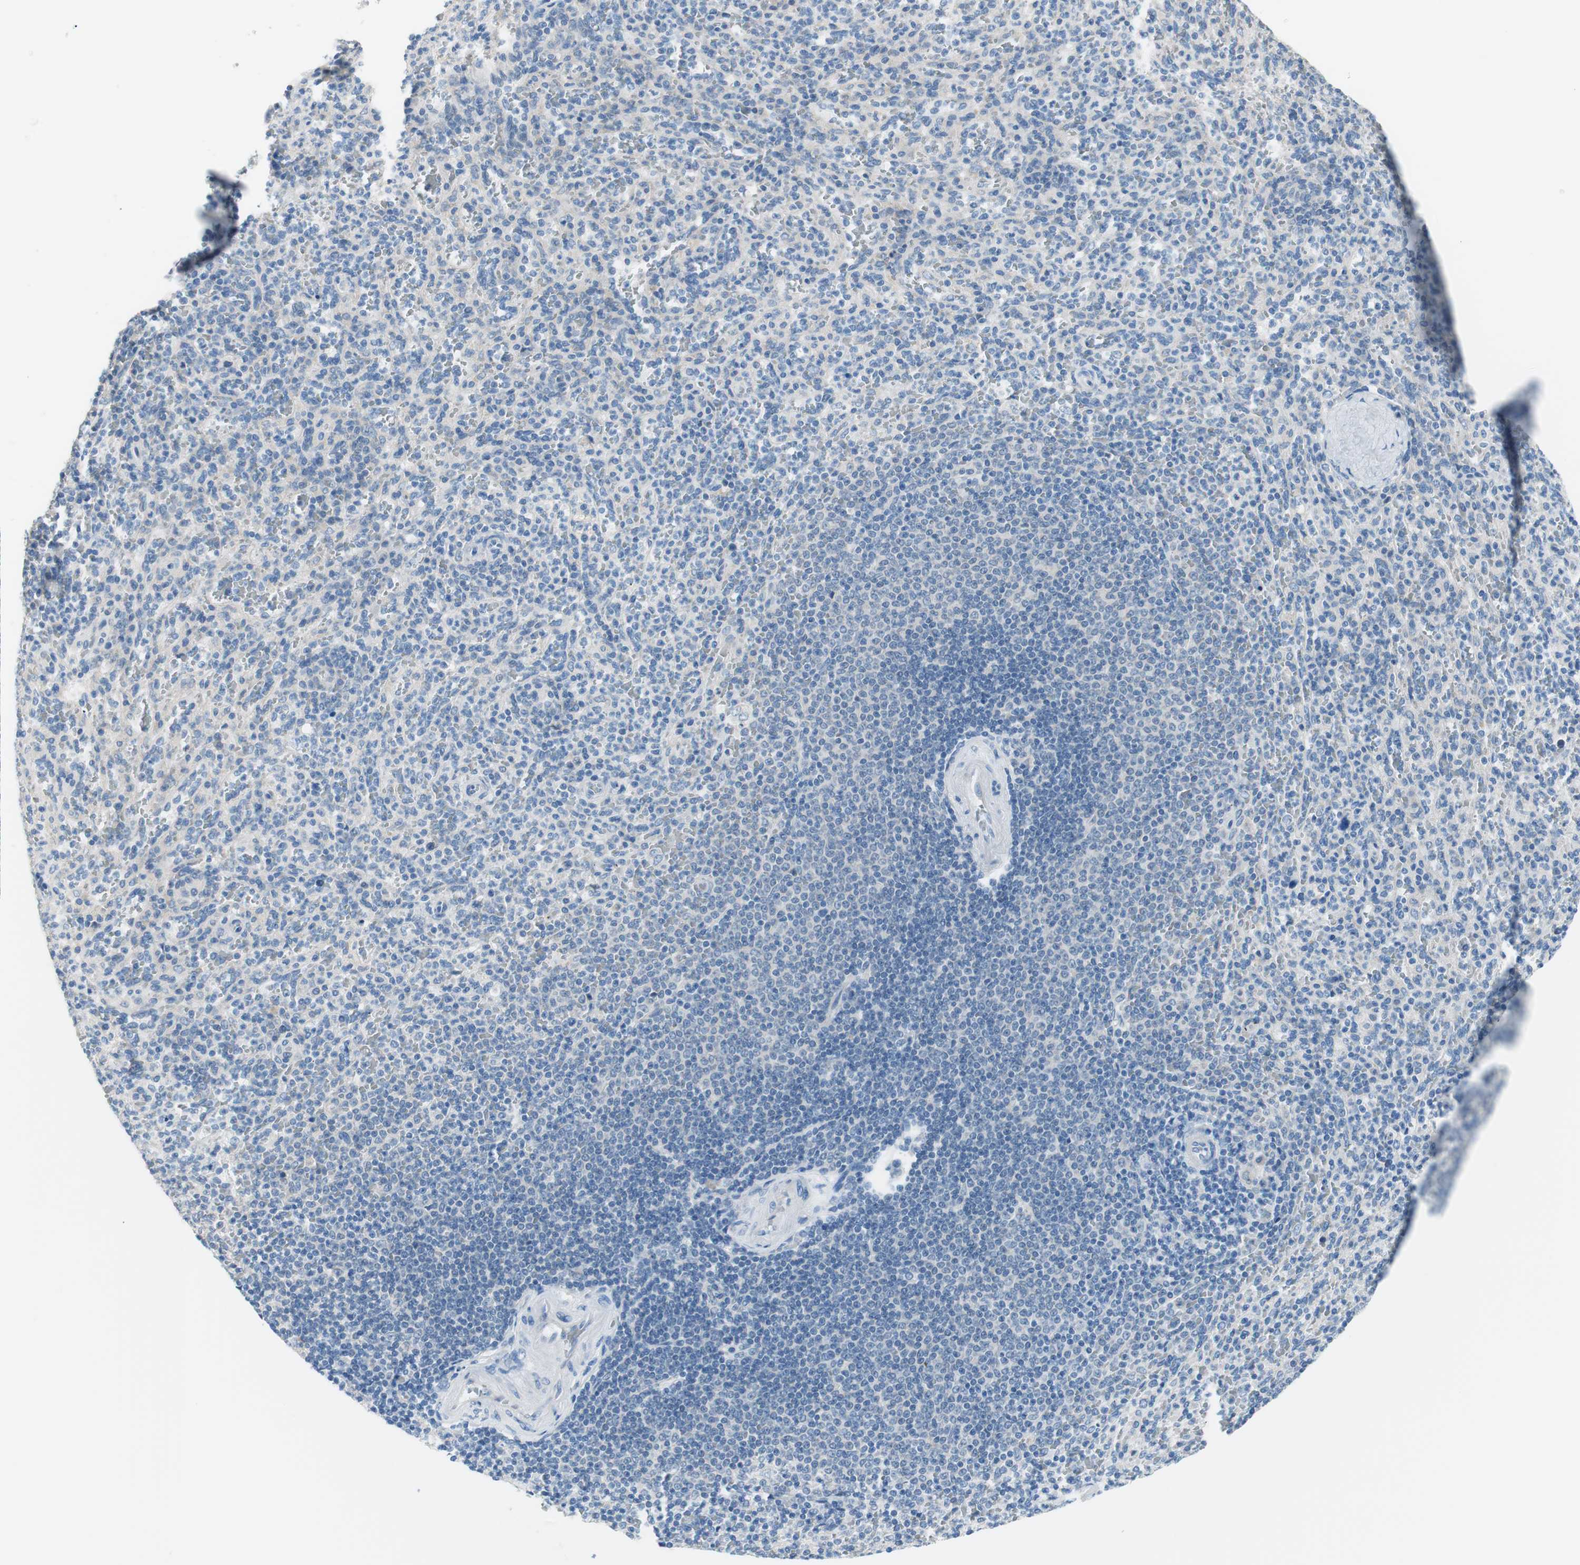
{"staining": {"intensity": "negative", "quantity": "none", "location": "none"}, "tissue": "spleen", "cell_type": "Cells in red pulp", "image_type": "normal", "snomed": [{"axis": "morphology", "description": "Normal tissue, NOS"}, {"axis": "topography", "description": "Spleen"}], "caption": "Immunohistochemistry (IHC) micrograph of unremarkable spleen stained for a protein (brown), which exhibits no positivity in cells in red pulp.", "gene": "VIL1", "patient": {"sex": "male", "age": 36}}